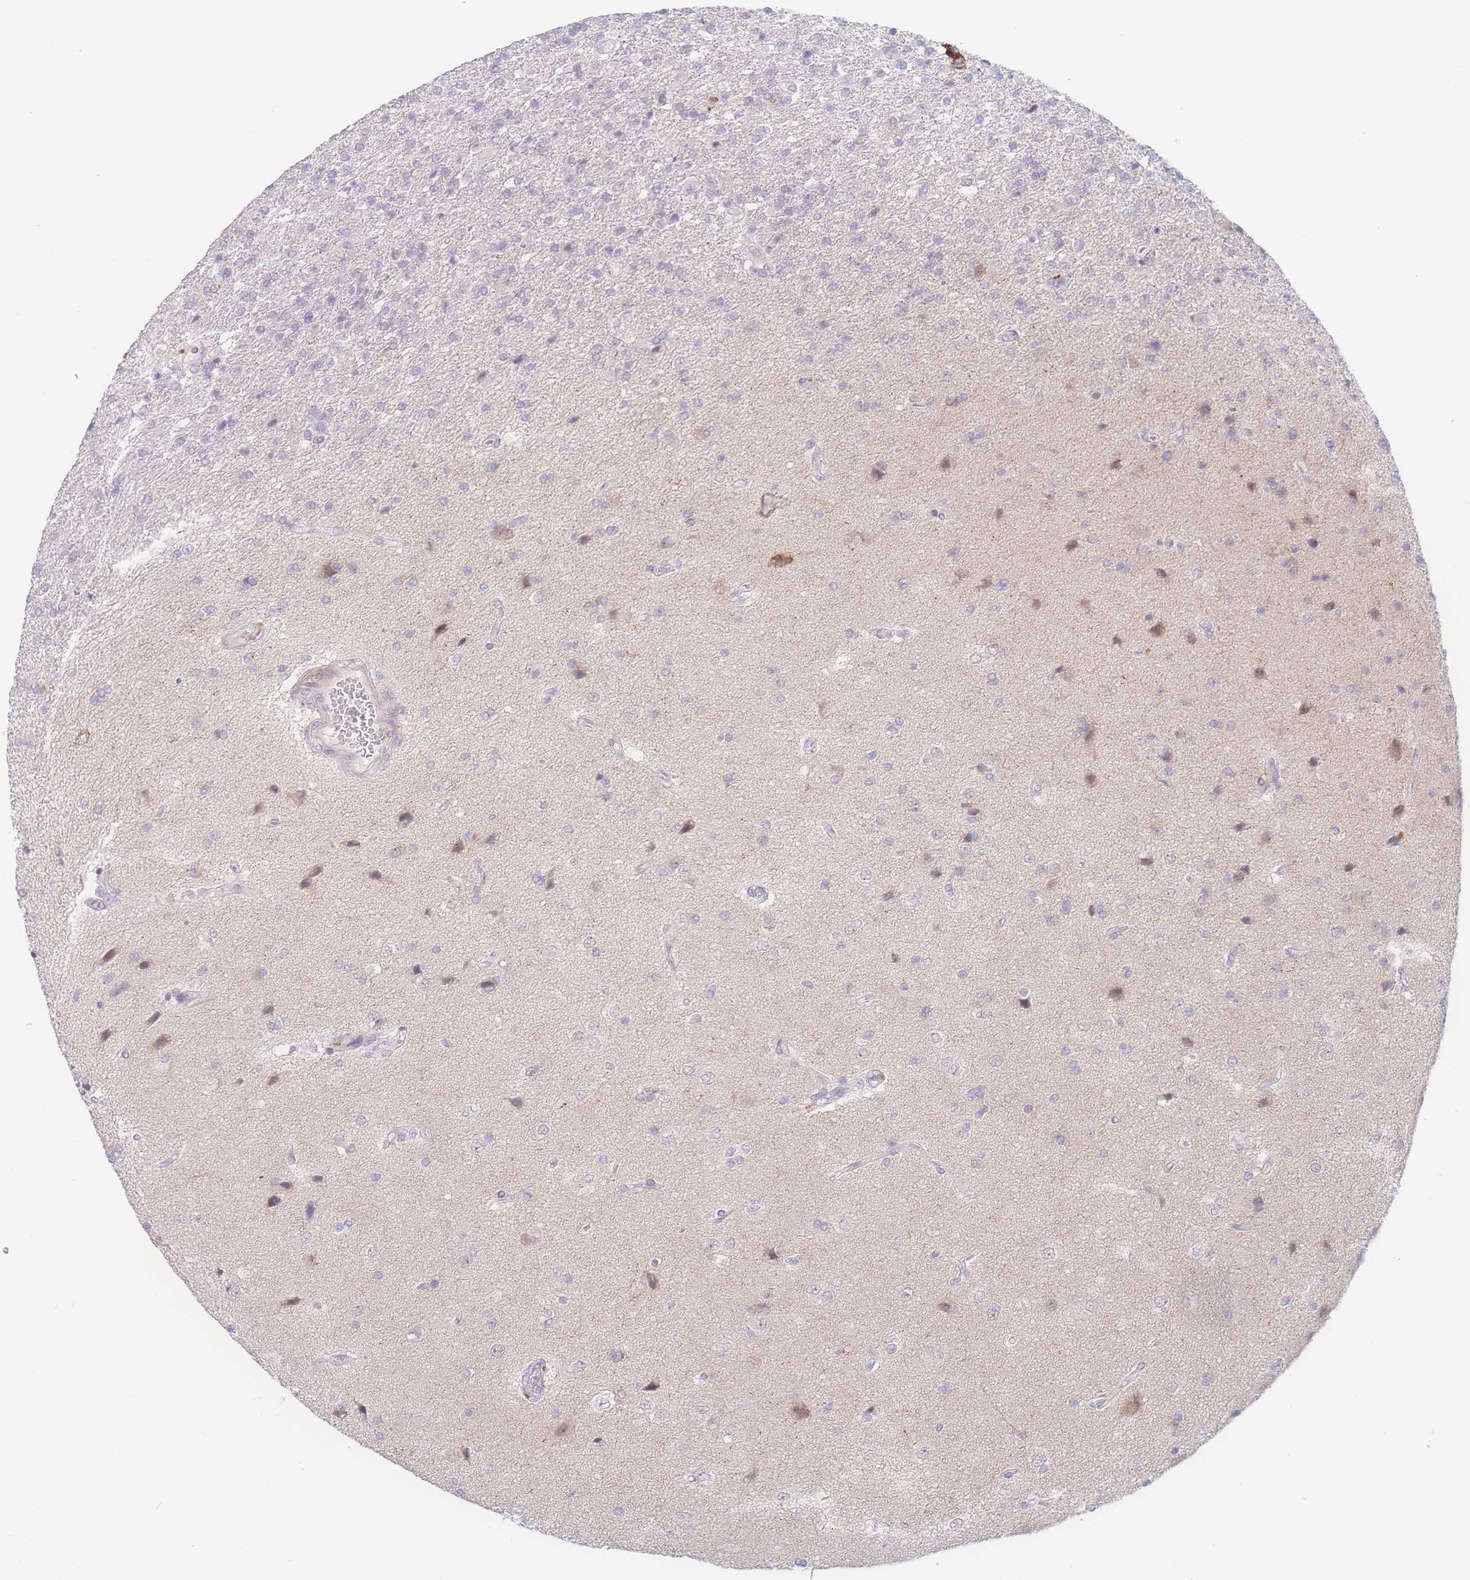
{"staining": {"intensity": "negative", "quantity": "none", "location": "none"}, "tissue": "glioma", "cell_type": "Tumor cells", "image_type": "cancer", "snomed": [{"axis": "morphology", "description": "Glioma, malignant, High grade"}, {"axis": "topography", "description": "Brain"}], "caption": "This image is of glioma stained with immunohistochemistry (IHC) to label a protein in brown with the nuclei are counter-stained blue. There is no positivity in tumor cells.", "gene": "PRSS22", "patient": {"sex": "male", "age": 56}}